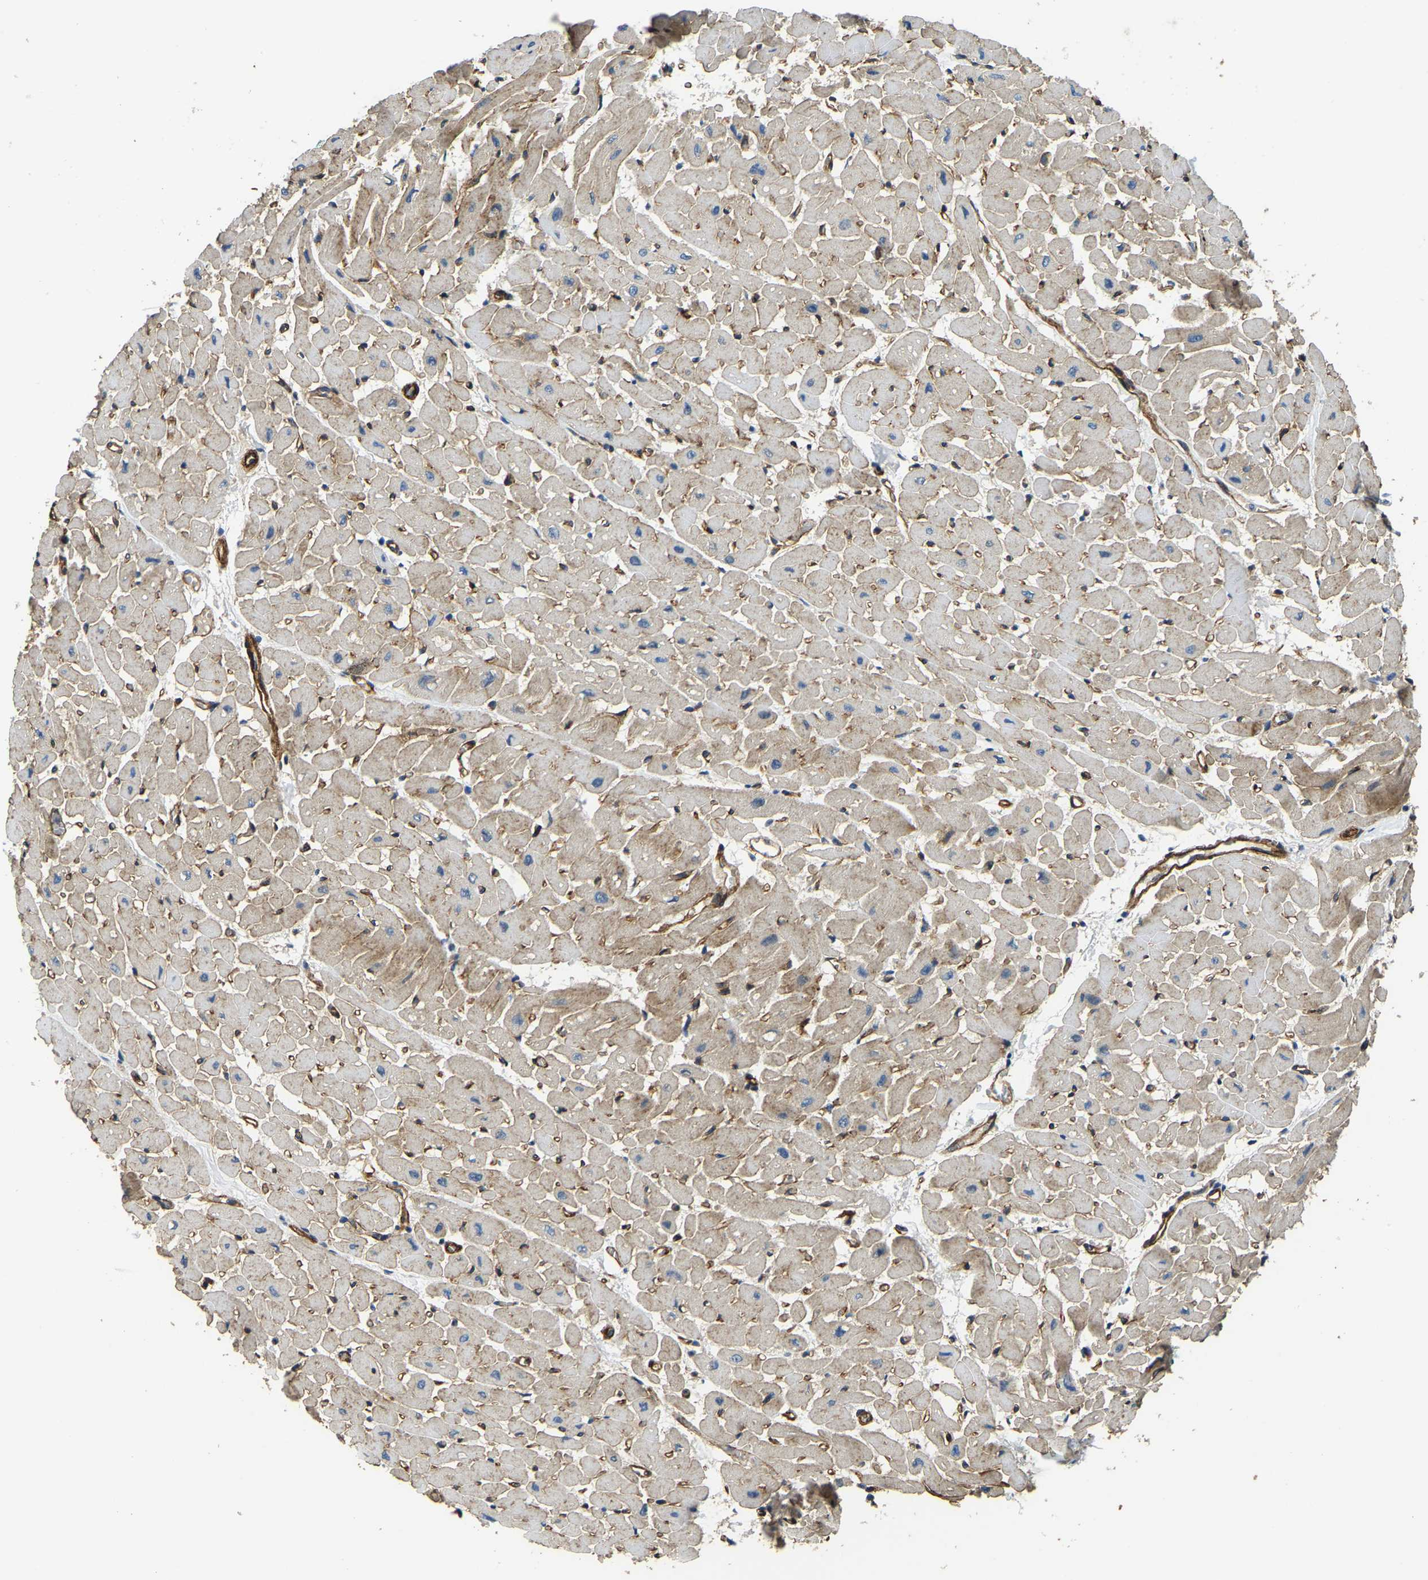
{"staining": {"intensity": "moderate", "quantity": "25%-75%", "location": "cytoplasmic/membranous"}, "tissue": "heart muscle", "cell_type": "Cardiomyocytes", "image_type": "normal", "snomed": [{"axis": "morphology", "description": "Normal tissue, NOS"}, {"axis": "topography", "description": "Heart"}], "caption": "Protein staining reveals moderate cytoplasmic/membranous expression in approximately 25%-75% of cardiomyocytes in unremarkable heart muscle. The staining was performed using DAB (3,3'-diaminobenzidine) to visualize the protein expression in brown, while the nuclei were stained in blue with hematoxylin (Magnification: 20x).", "gene": "RNF39", "patient": {"sex": "male", "age": 45}}